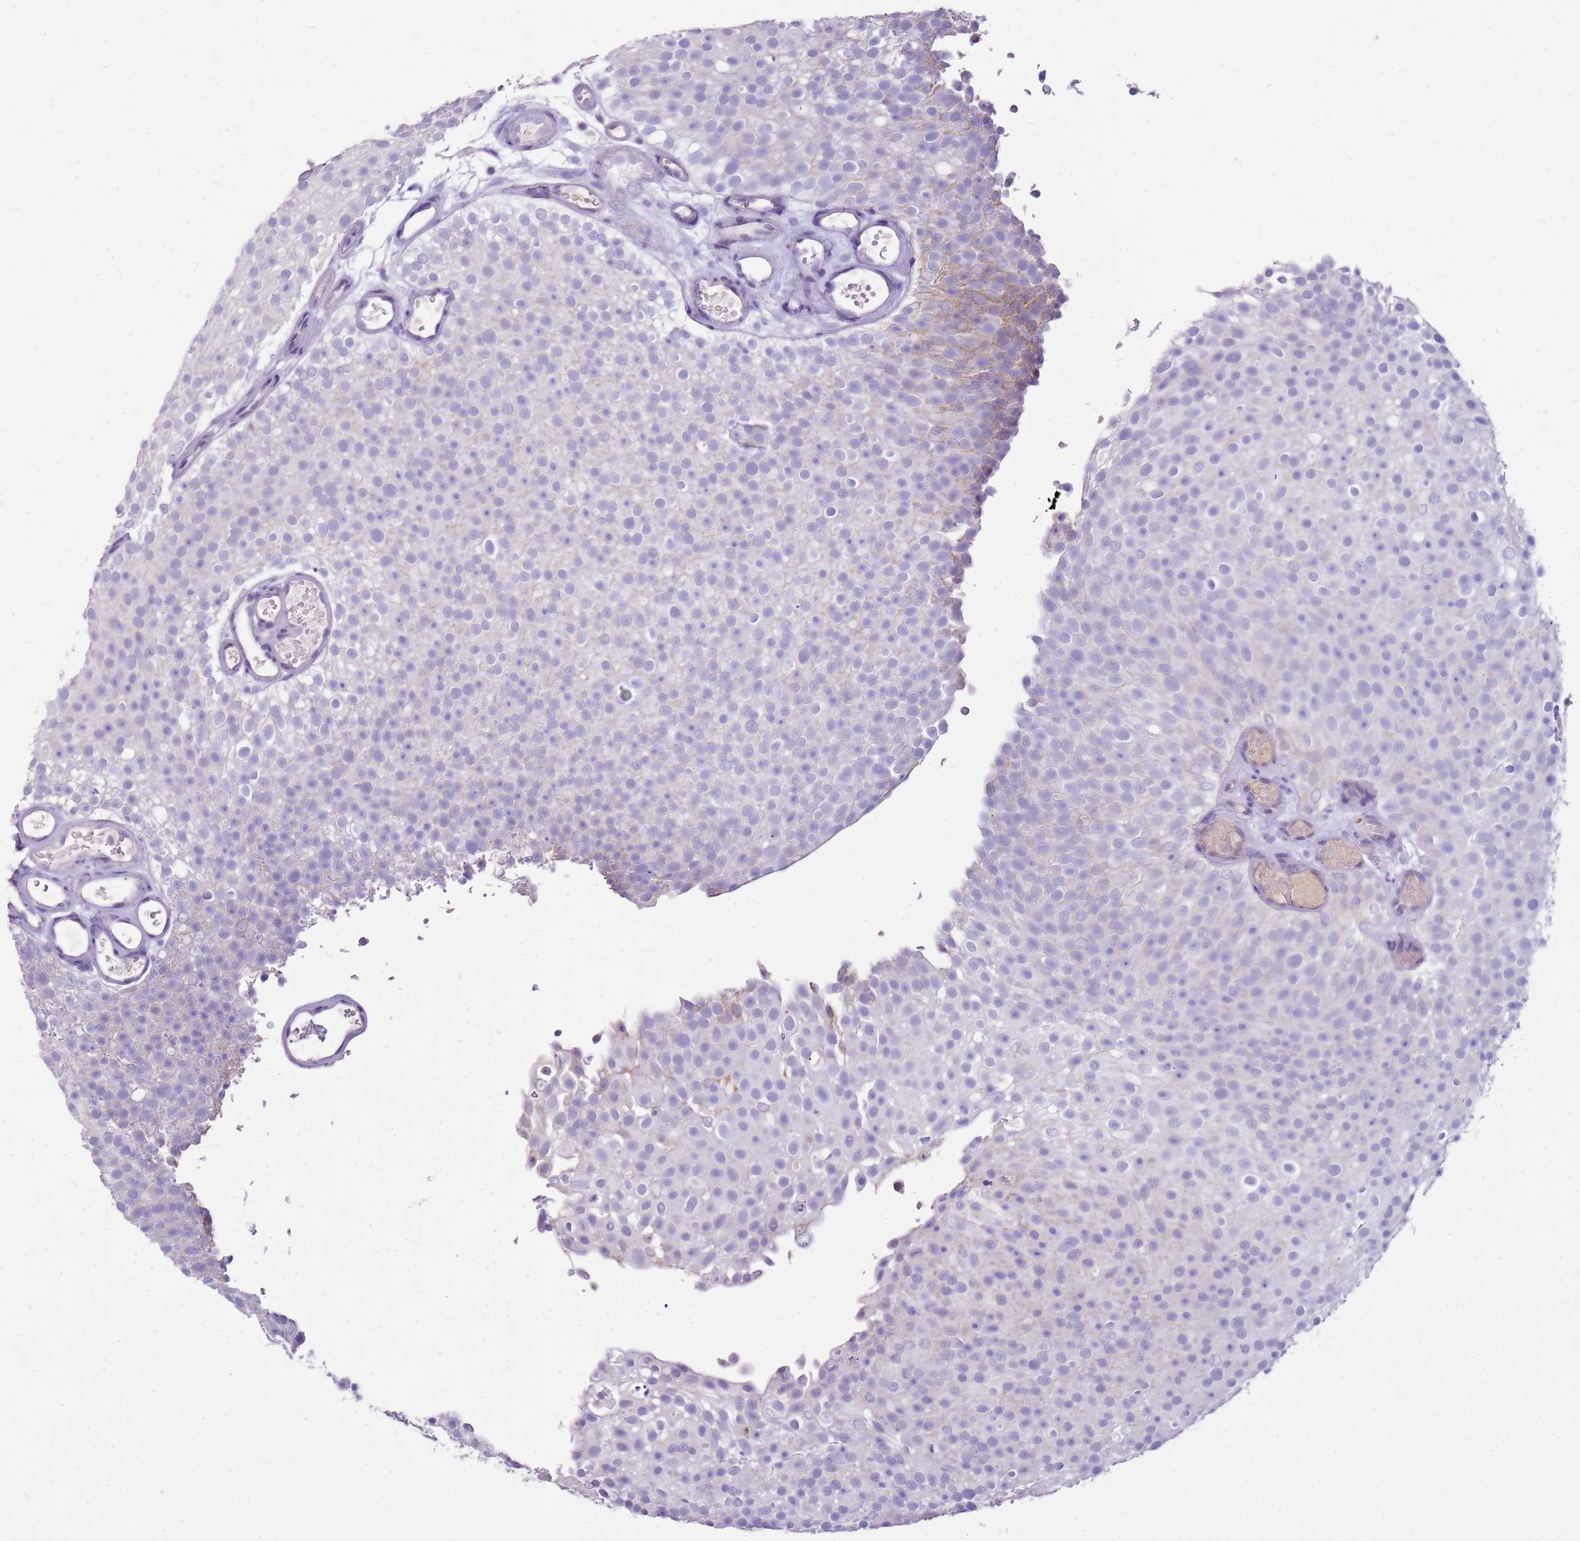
{"staining": {"intensity": "negative", "quantity": "none", "location": "none"}, "tissue": "urothelial cancer", "cell_type": "Tumor cells", "image_type": "cancer", "snomed": [{"axis": "morphology", "description": "Urothelial carcinoma, Low grade"}, {"axis": "topography", "description": "Urinary bladder"}], "caption": "An image of urothelial cancer stained for a protein displays no brown staining in tumor cells.", "gene": "FABP2", "patient": {"sex": "male", "age": 78}}